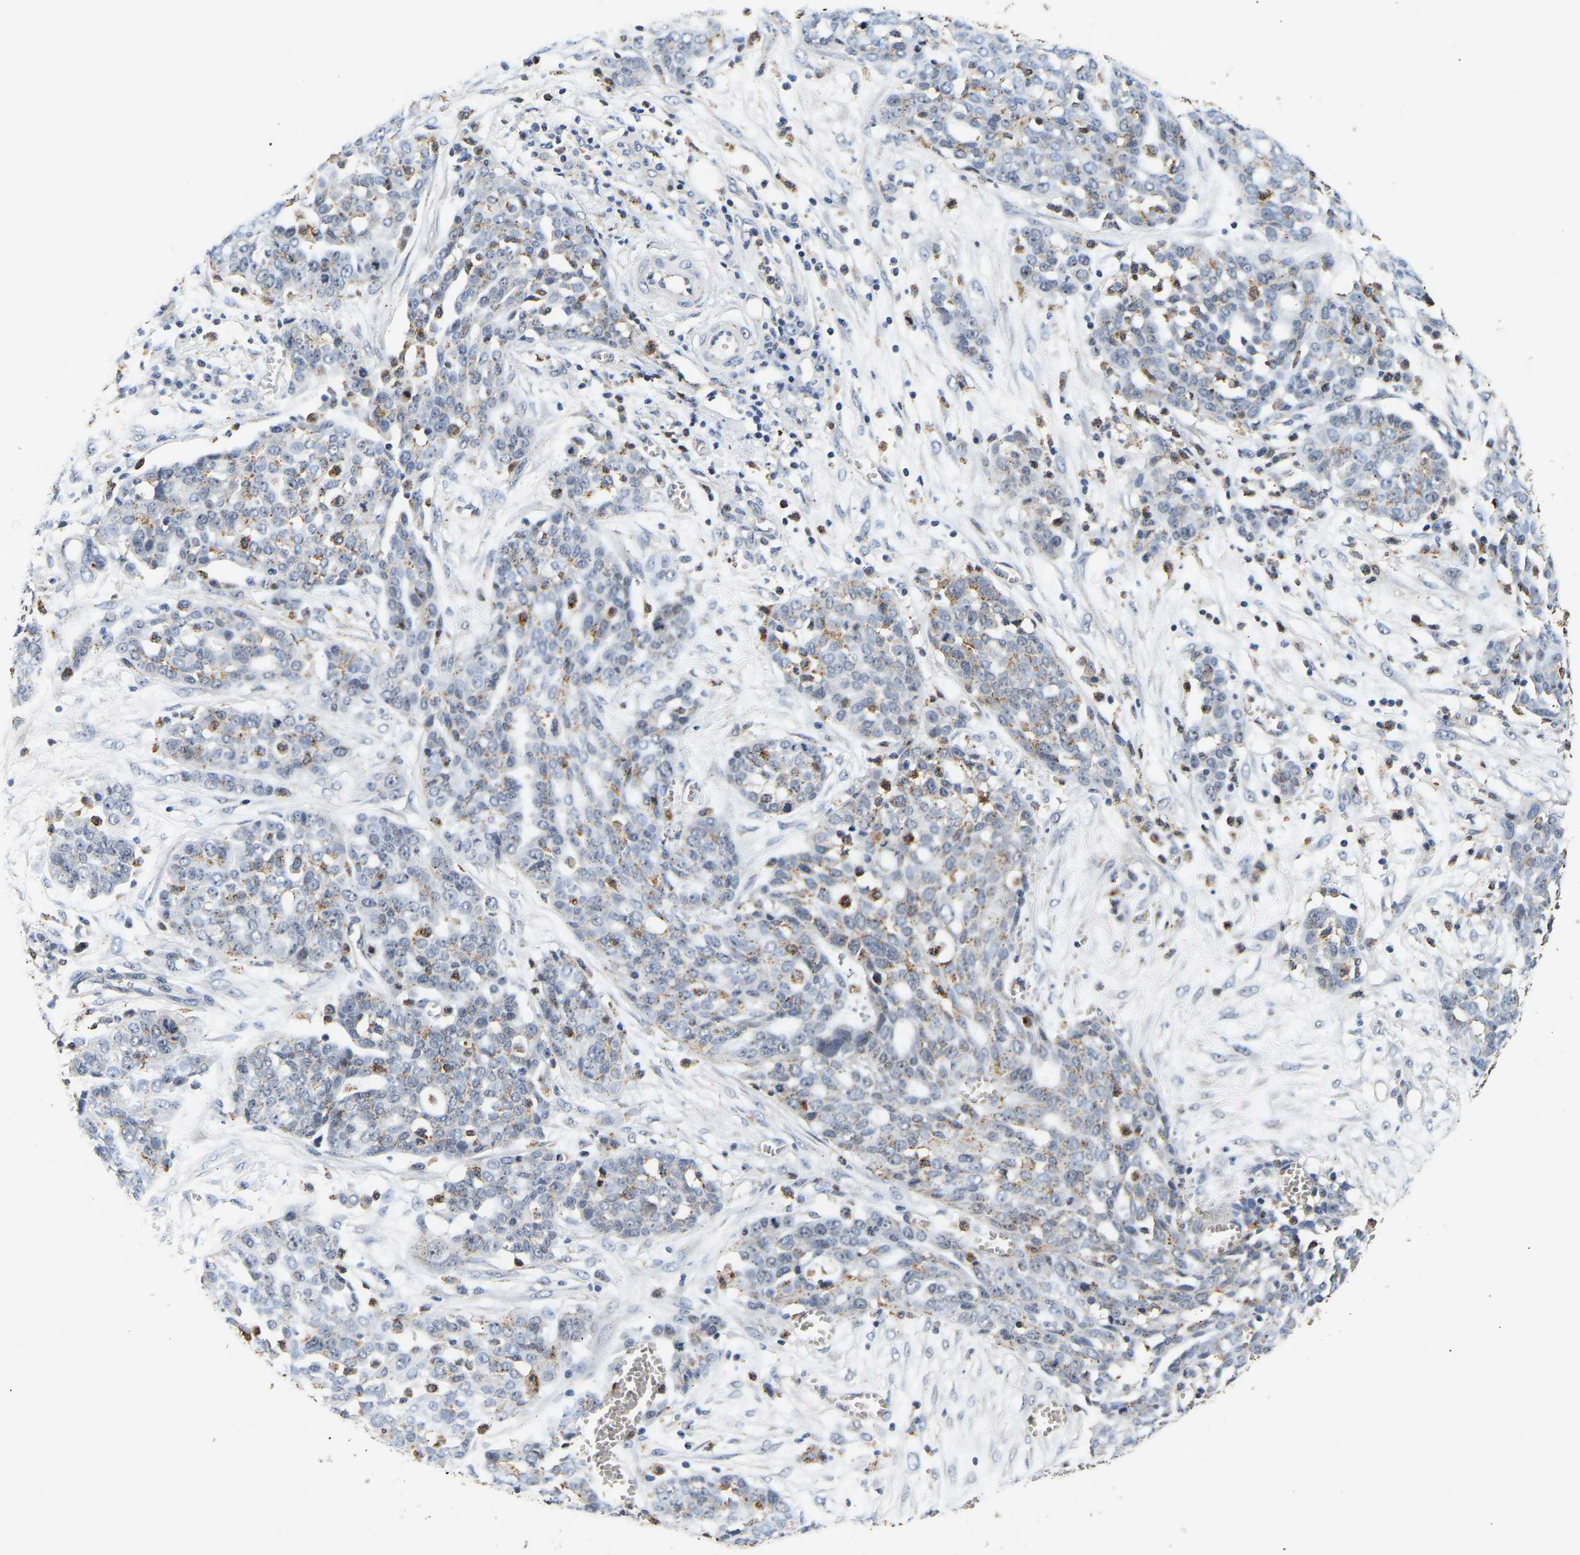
{"staining": {"intensity": "weak", "quantity": "25%-75%", "location": "cytoplasmic/membranous"}, "tissue": "ovarian cancer", "cell_type": "Tumor cells", "image_type": "cancer", "snomed": [{"axis": "morphology", "description": "Cystadenocarcinoma, serous, NOS"}, {"axis": "topography", "description": "Soft tissue"}, {"axis": "topography", "description": "Ovary"}], "caption": "A low amount of weak cytoplasmic/membranous staining is appreciated in about 25%-75% of tumor cells in ovarian serous cystadenocarcinoma tissue.", "gene": "SMU1", "patient": {"sex": "female", "age": 57}}